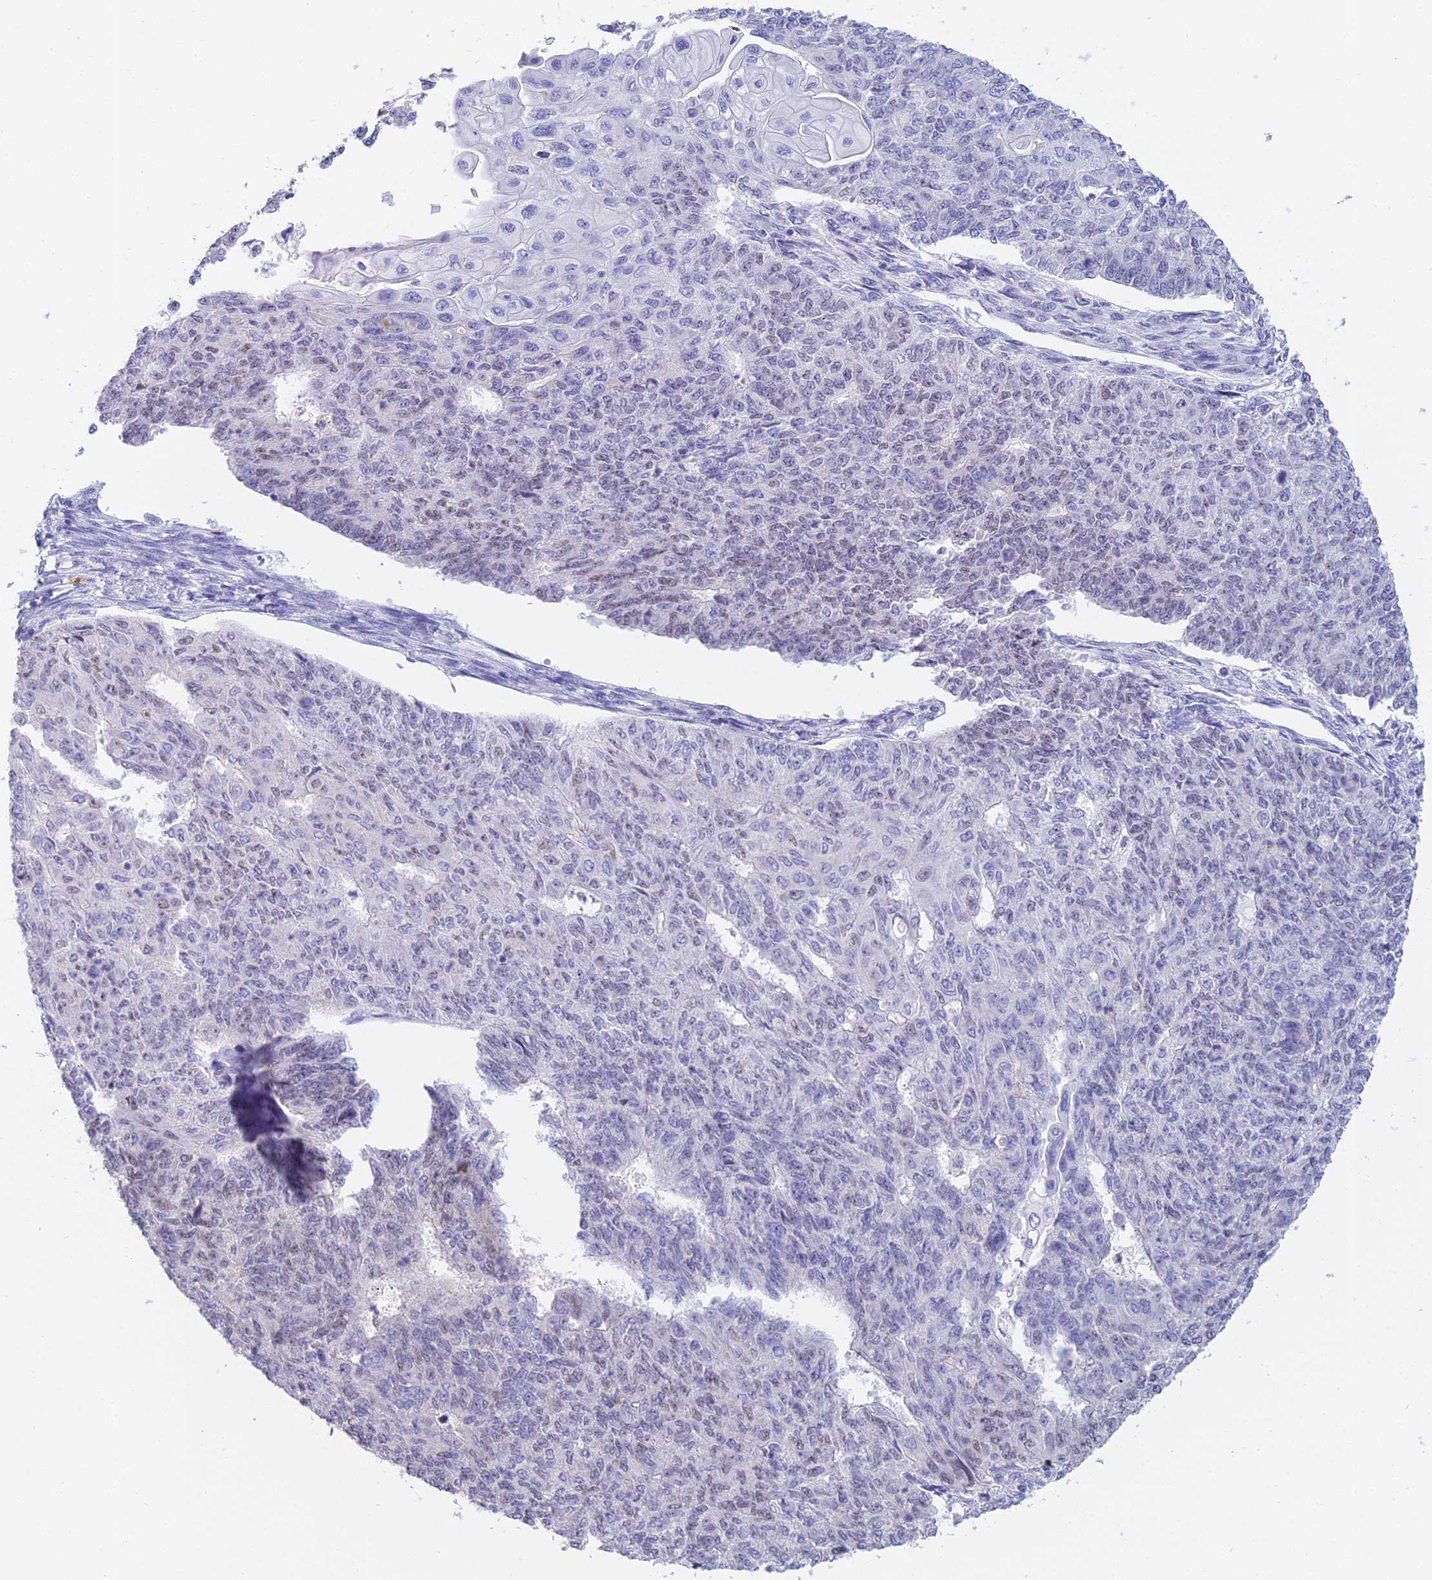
{"staining": {"intensity": "negative", "quantity": "none", "location": "none"}, "tissue": "endometrial cancer", "cell_type": "Tumor cells", "image_type": "cancer", "snomed": [{"axis": "morphology", "description": "Adenocarcinoma, NOS"}, {"axis": "topography", "description": "Endometrium"}], "caption": "Tumor cells show no significant expression in endometrial cancer.", "gene": "MCM2", "patient": {"sex": "female", "age": 32}}